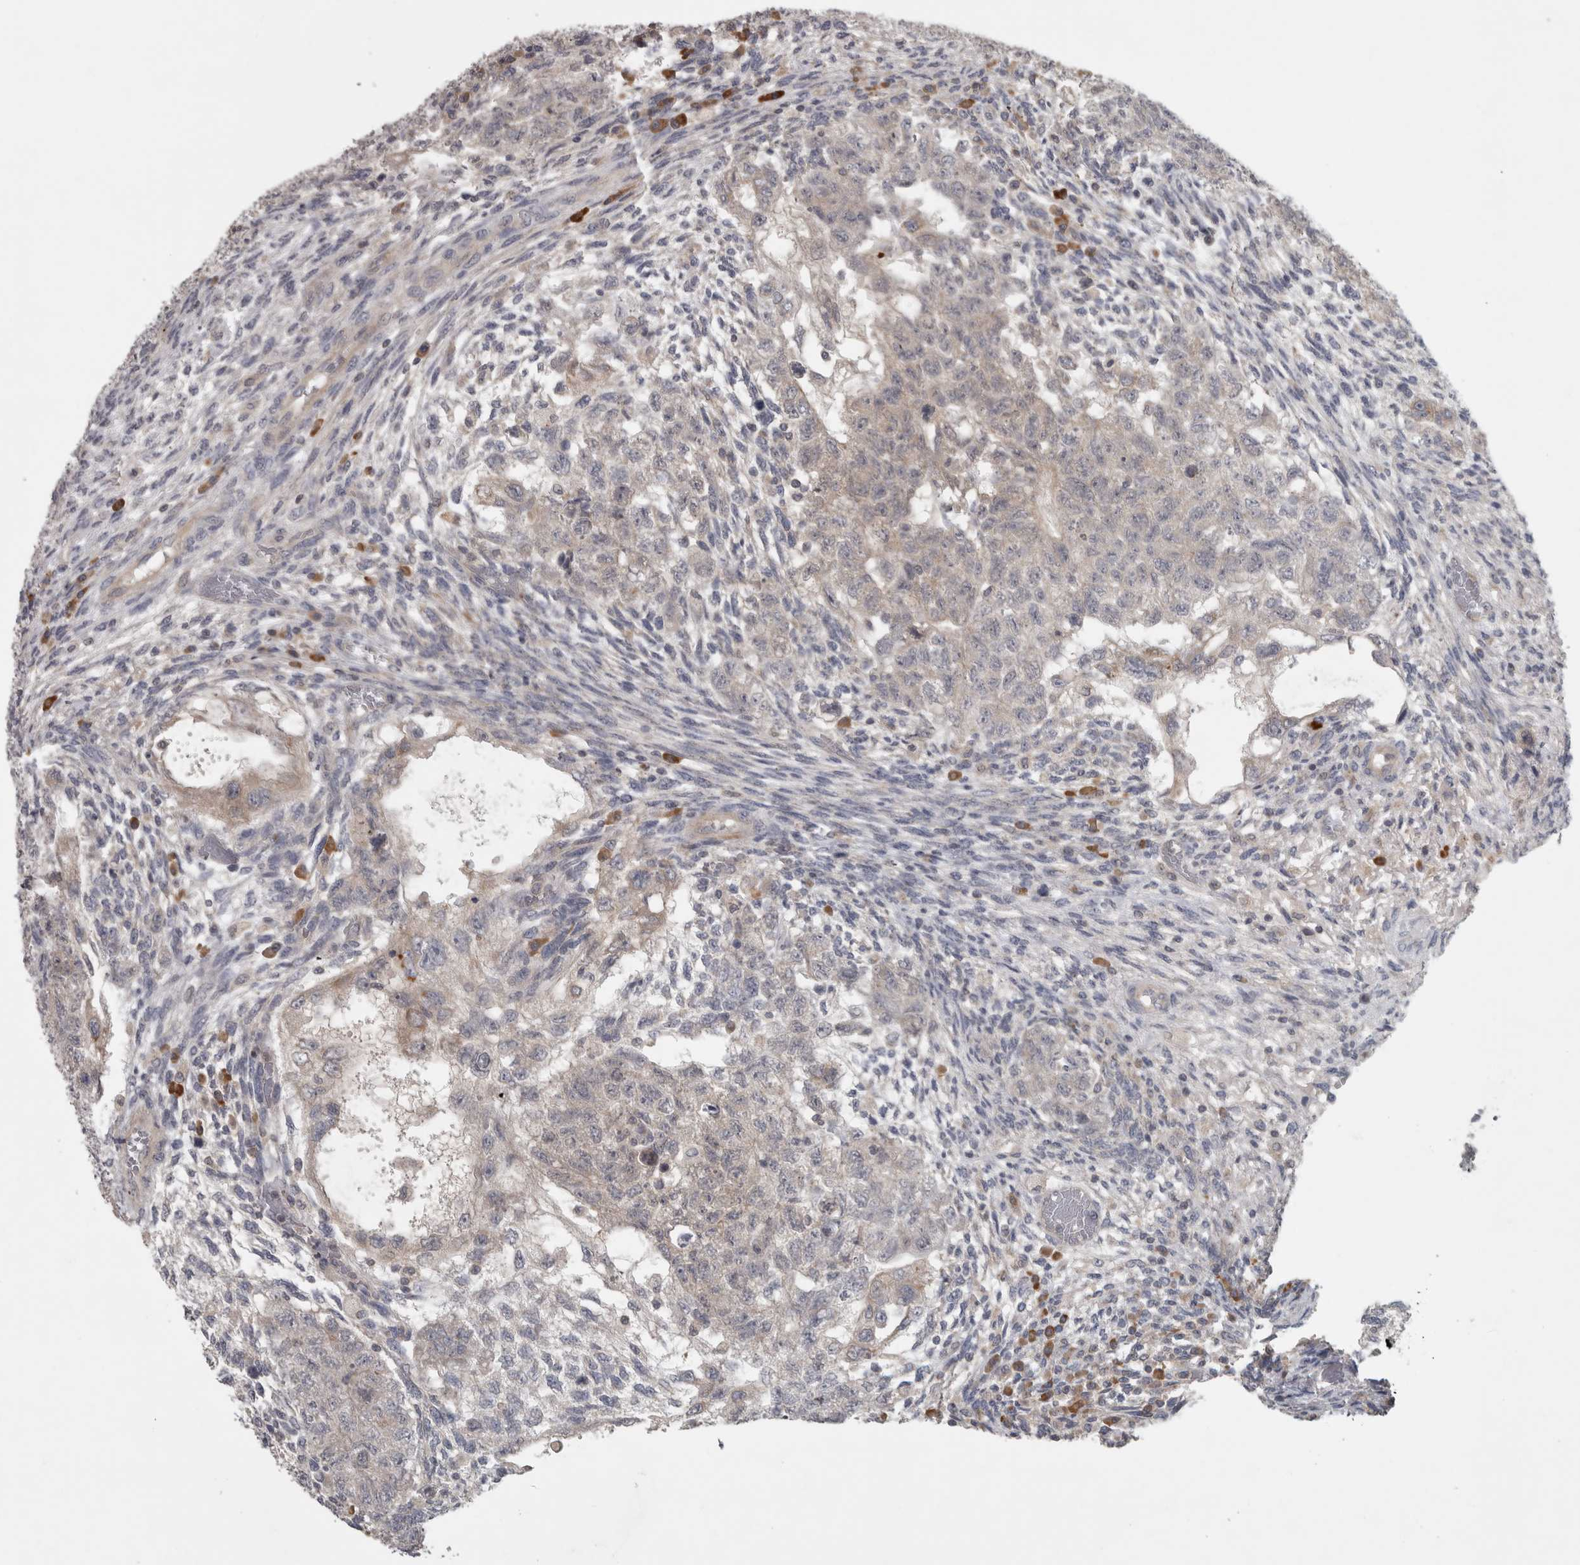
{"staining": {"intensity": "weak", "quantity": "<25%", "location": "cytoplasmic/membranous"}, "tissue": "testis cancer", "cell_type": "Tumor cells", "image_type": "cancer", "snomed": [{"axis": "morphology", "description": "Normal tissue, NOS"}, {"axis": "morphology", "description": "Carcinoma, Embryonal, NOS"}, {"axis": "topography", "description": "Testis"}], "caption": "Histopathology image shows no significant protein expression in tumor cells of testis embryonal carcinoma.", "gene": "SLCO5A1", "patient": {"sex": "male", "age": 36}}